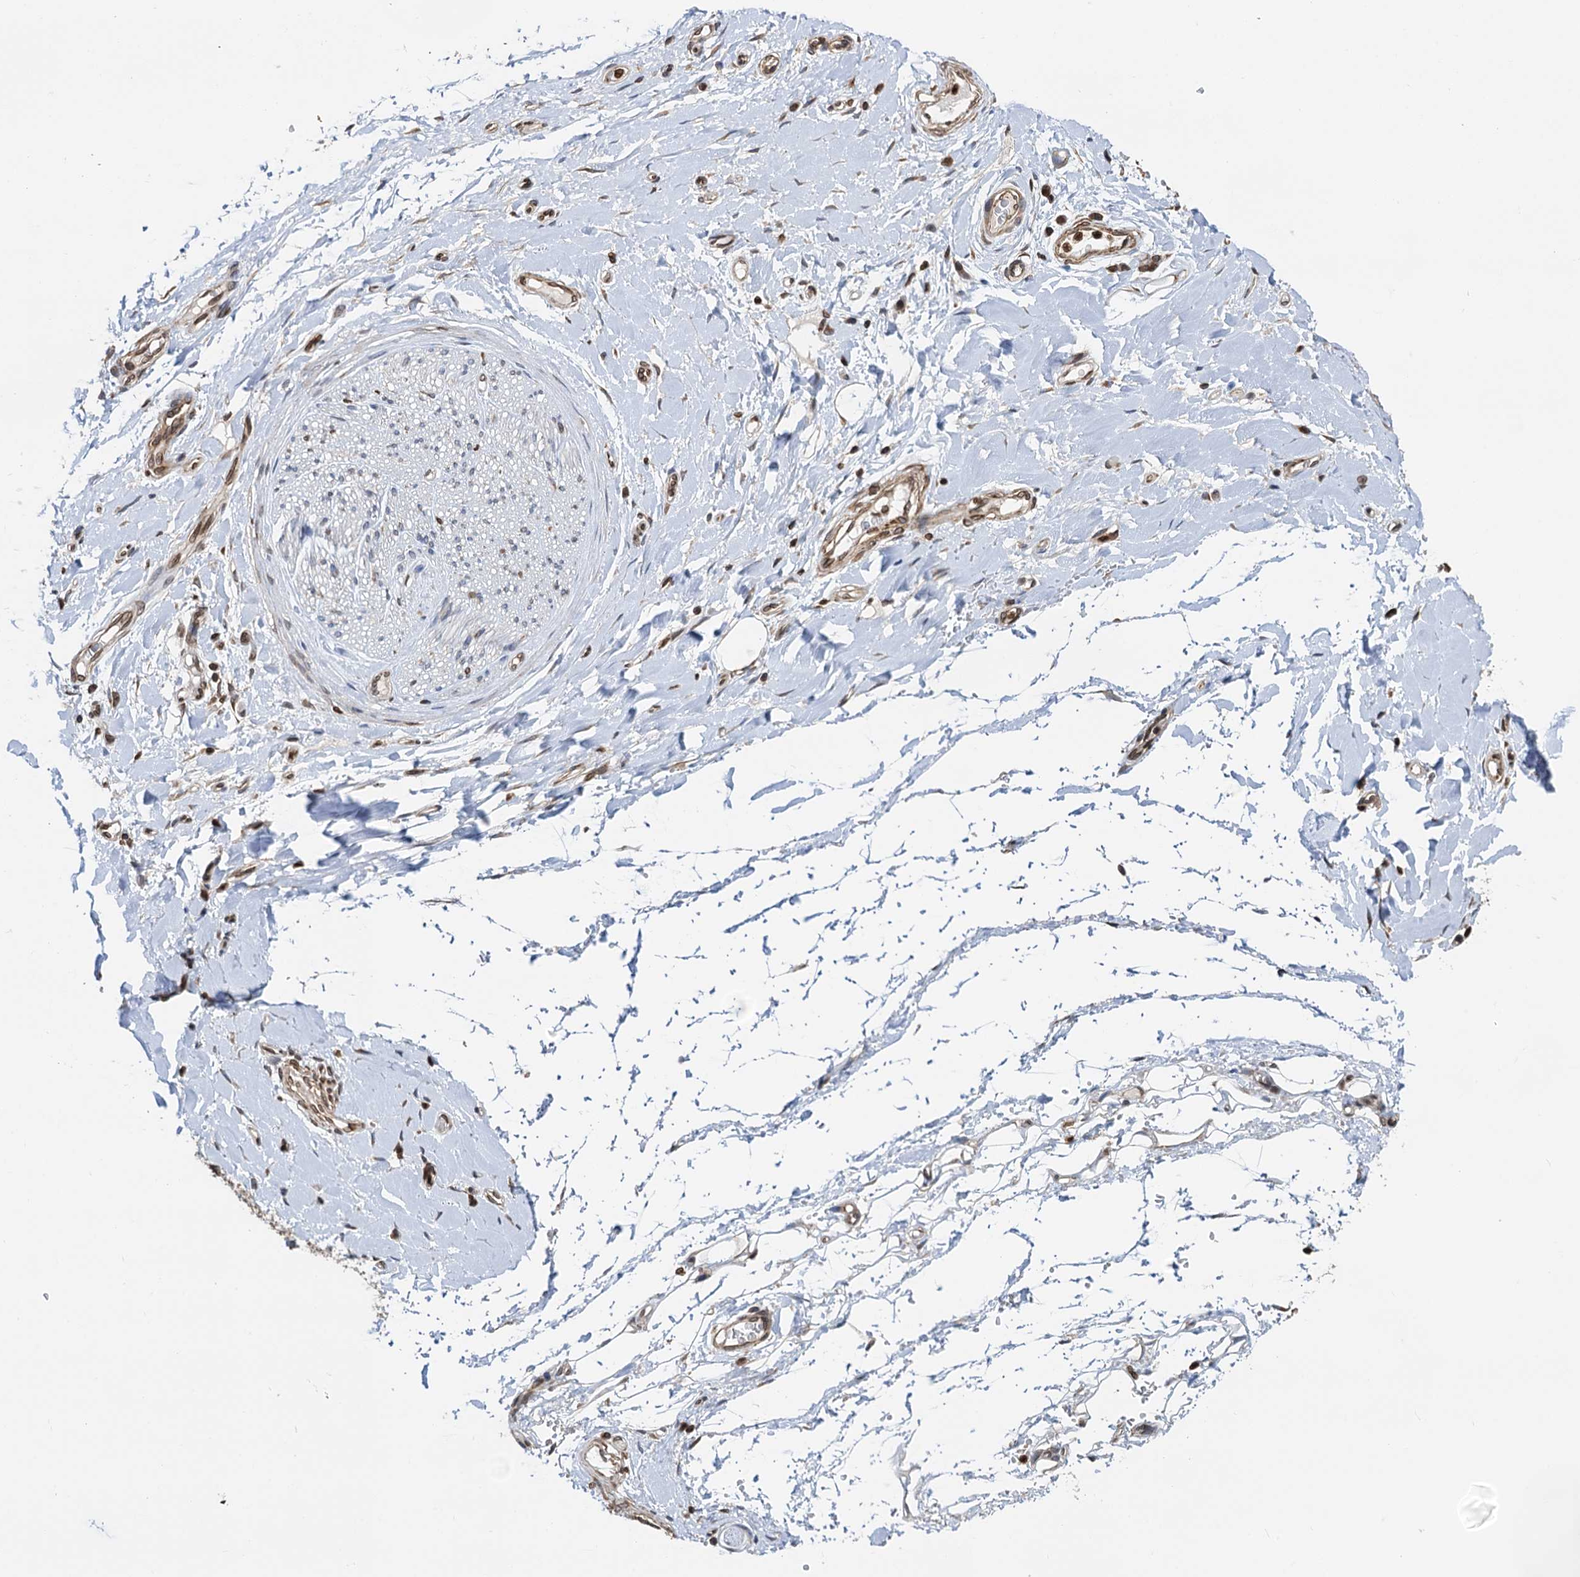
{"staining": {"intensity": "moderate", "quantity": "25%-75%", "location": "nuclear"}, "tissue": "adipose tissue", "cell_type": "Adipocytes", "image_type": "normal", "snomed": [{"axis": "morphology", "description": "Normal tissue, NOS"}, {"axis": "morphology", "description": "Adenocarcinoma, NOS"}, {"axis": "topography", "description": "Stomach, upper"}, {"axis": "topography", "description": "Peripheral nerve tissue"}], "caption": "Protein expression analysis of normal human adipose tissue reveals moderate nuclear staining in about 25%-75% of adipocytes. (DAB = brown stain, brightfield microscopy at high magnification).", "gene": "ZC3H13", "patient": {"sex": "male", "age": 62}}